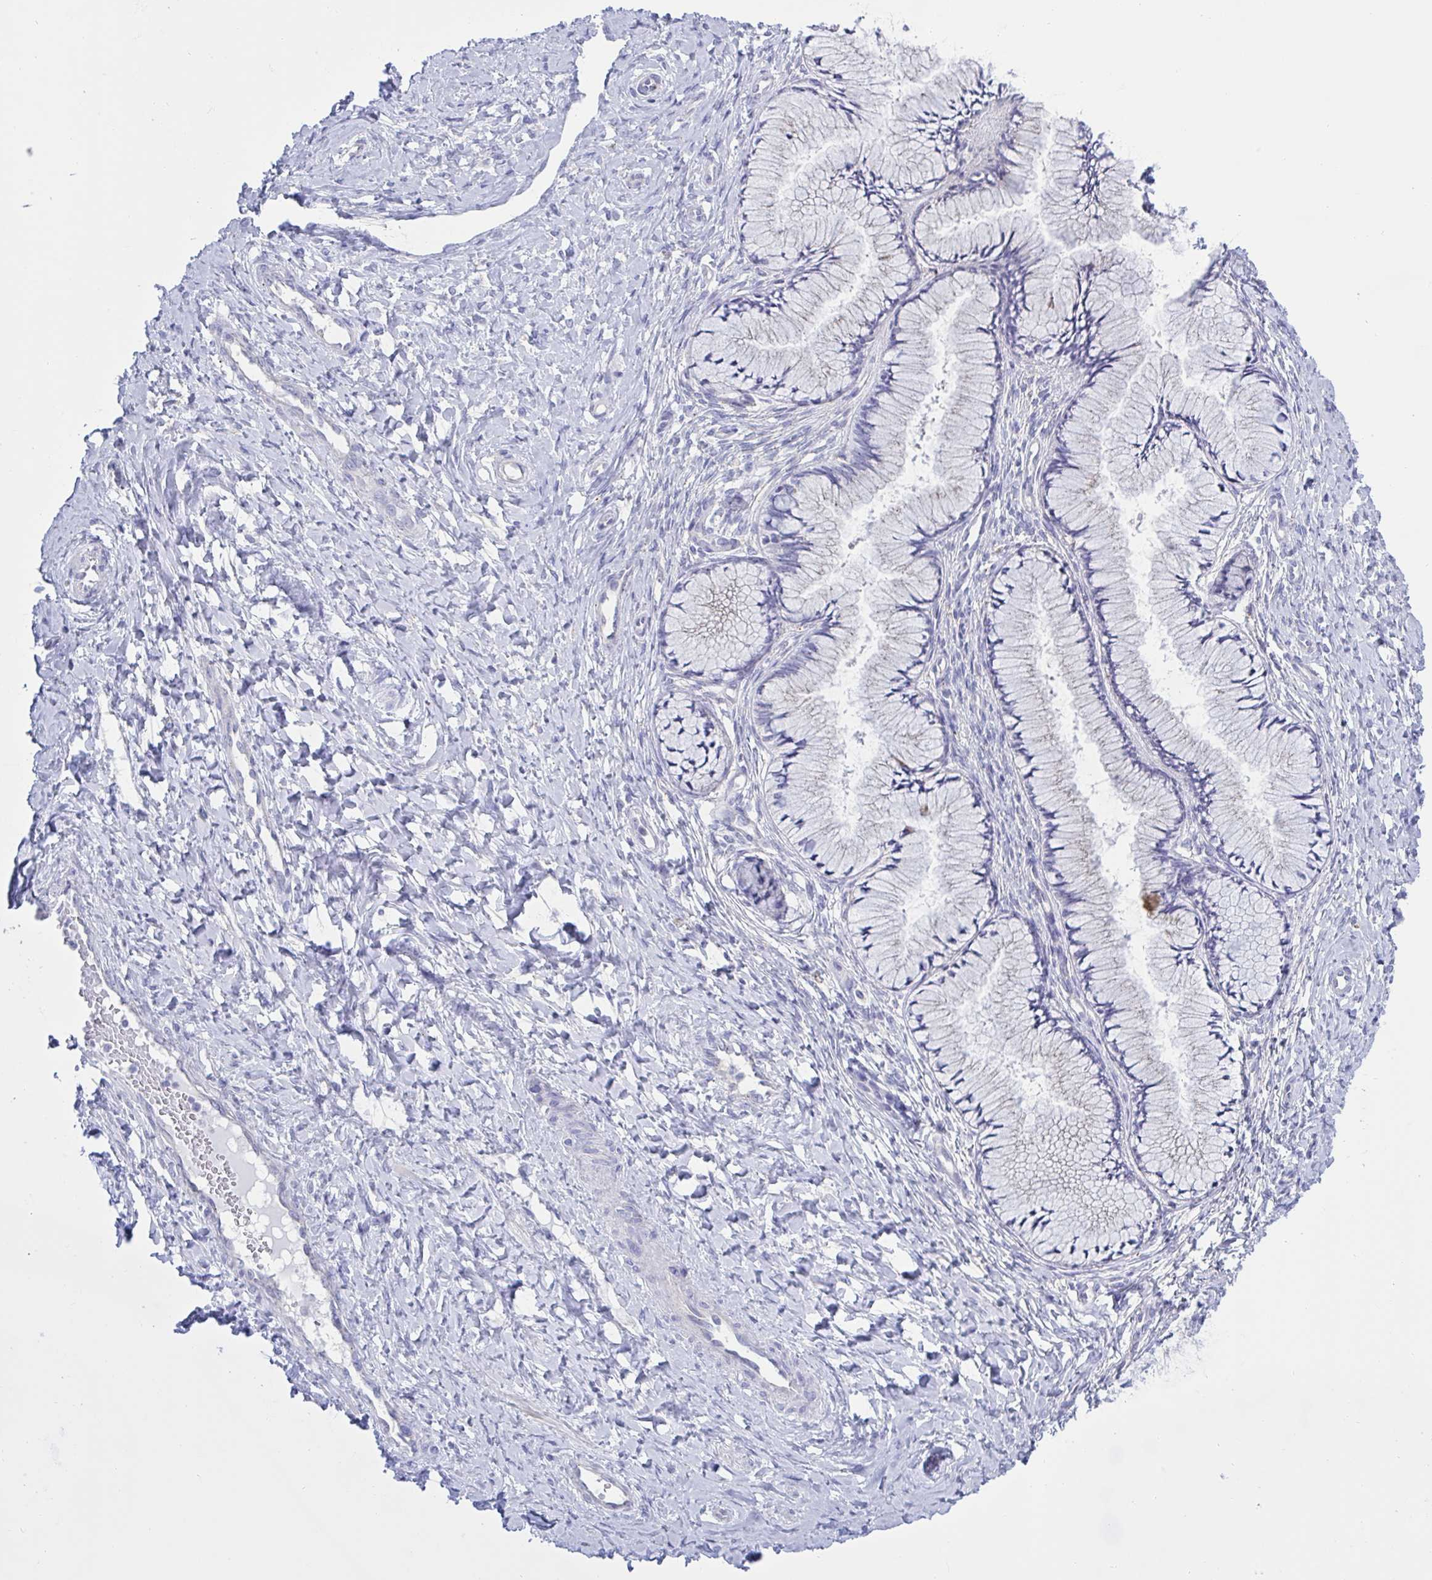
{"staining": {"intensity": "negative", "quantity": "none", "location": "none"}, "tissue": "cervix", "cell_type": "Glandular cells", "image_type": "normal", "snomed": [{"axis": "morphology", "description": "Normal tissue, NOS"}, {"axis": "topography", "description": "Cervix"}], "caption": "The immunohistochemistry (IHC) histopathology image has no significant expression in glandular cells of cervix.", "gene": "CHMP5", "patient": {"sex": "female", "age": 37}}